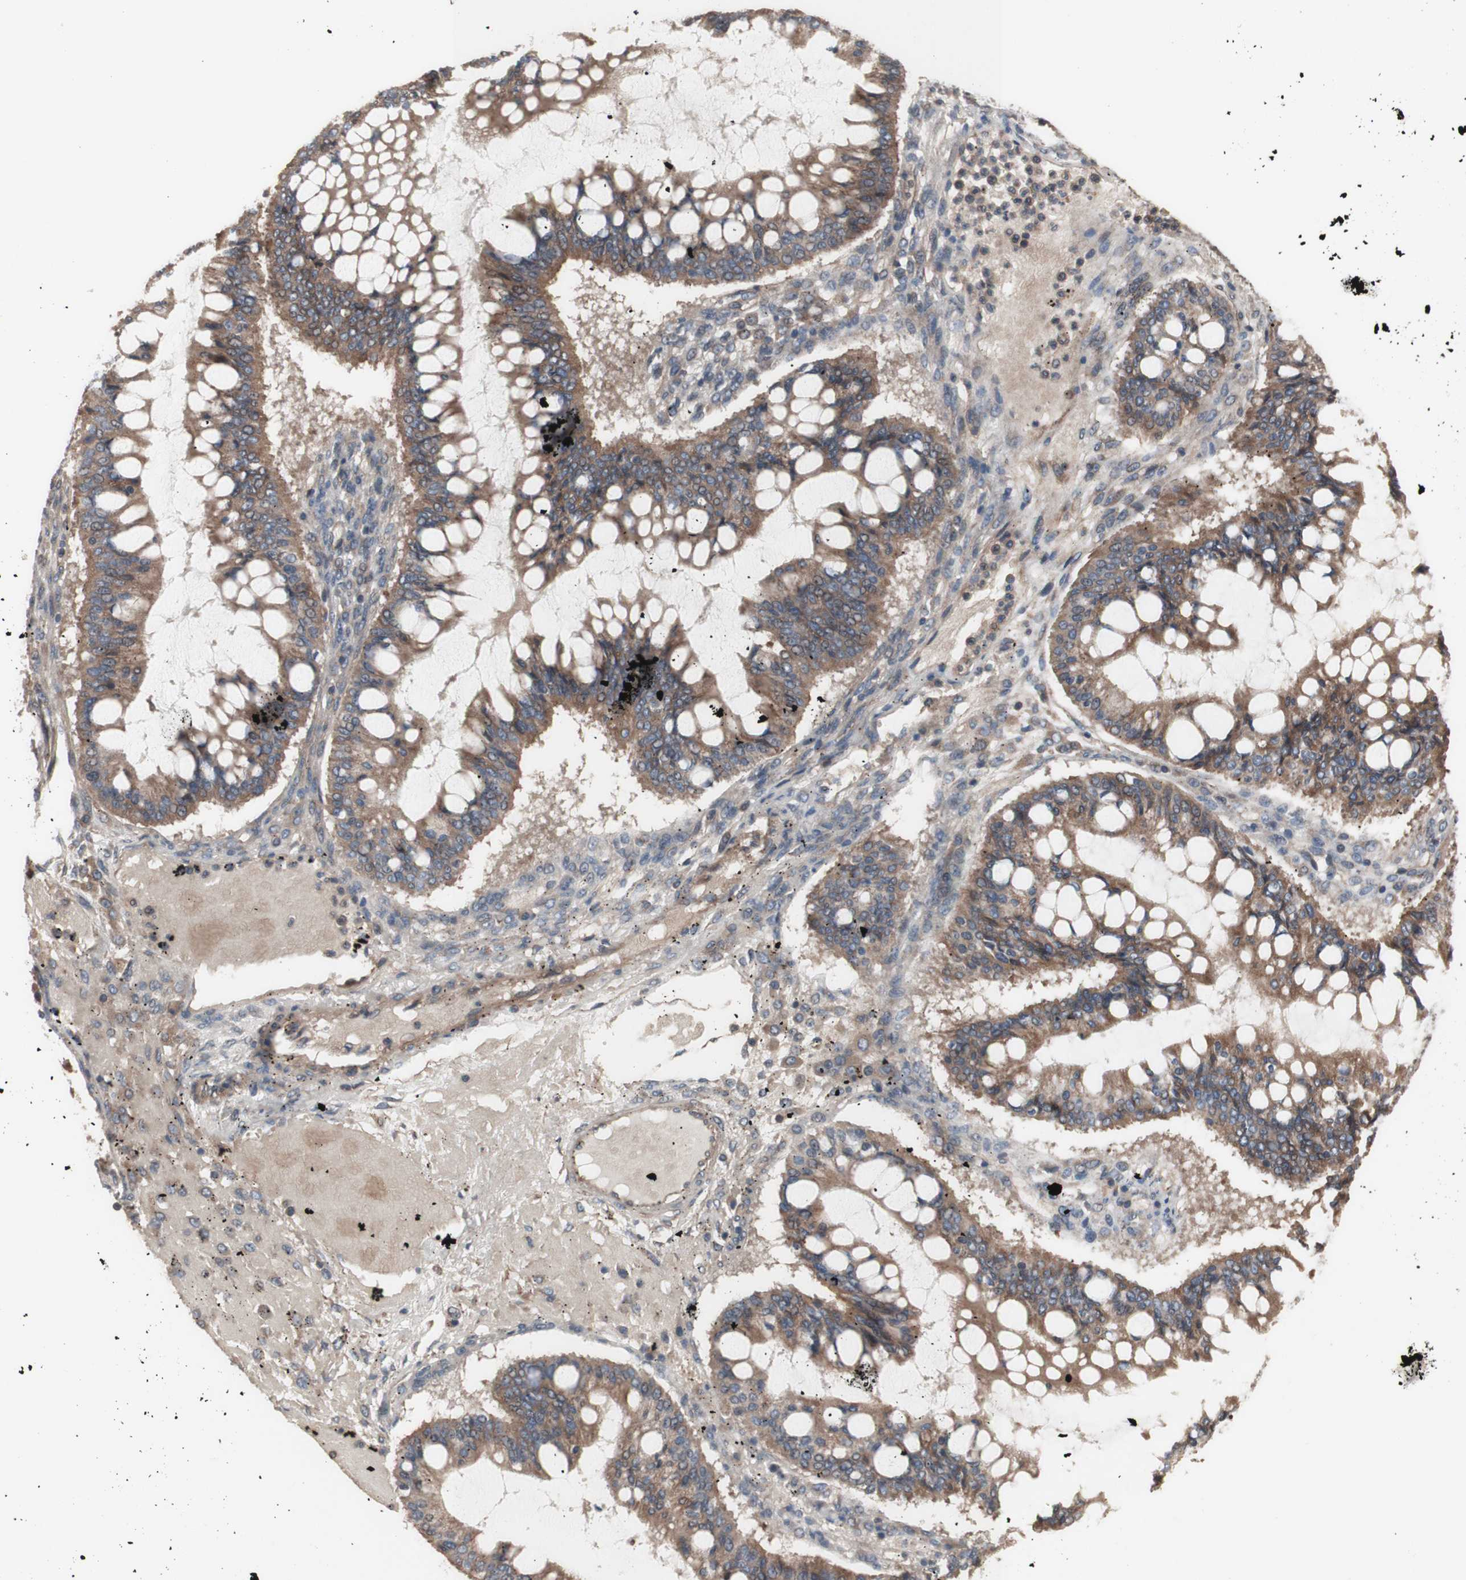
{"staining": {"intensity": "moderate", "quantity": ">75%", "location": "cytoplasmic/membranous"}, "tissue": "ovarian cancer", "cell_type": "Tumor cells", "image_type": "cancer", "snomed": [{"axis": "morphology", "description": "Cystadenocarcinoma, mucinous, NOS"}, {"axis": "topography", "description": "Ovary"}], "caption": "This photomicrograph demonstrates IHC staining of human ovarian cancer (mucinous cystadenocarcinoma), with medium moderate cytoplasmic/membranous positivity in about >75% of tumor cells.", "gene": "COPB1", "patient": {"sex": "female", "age": 73}}